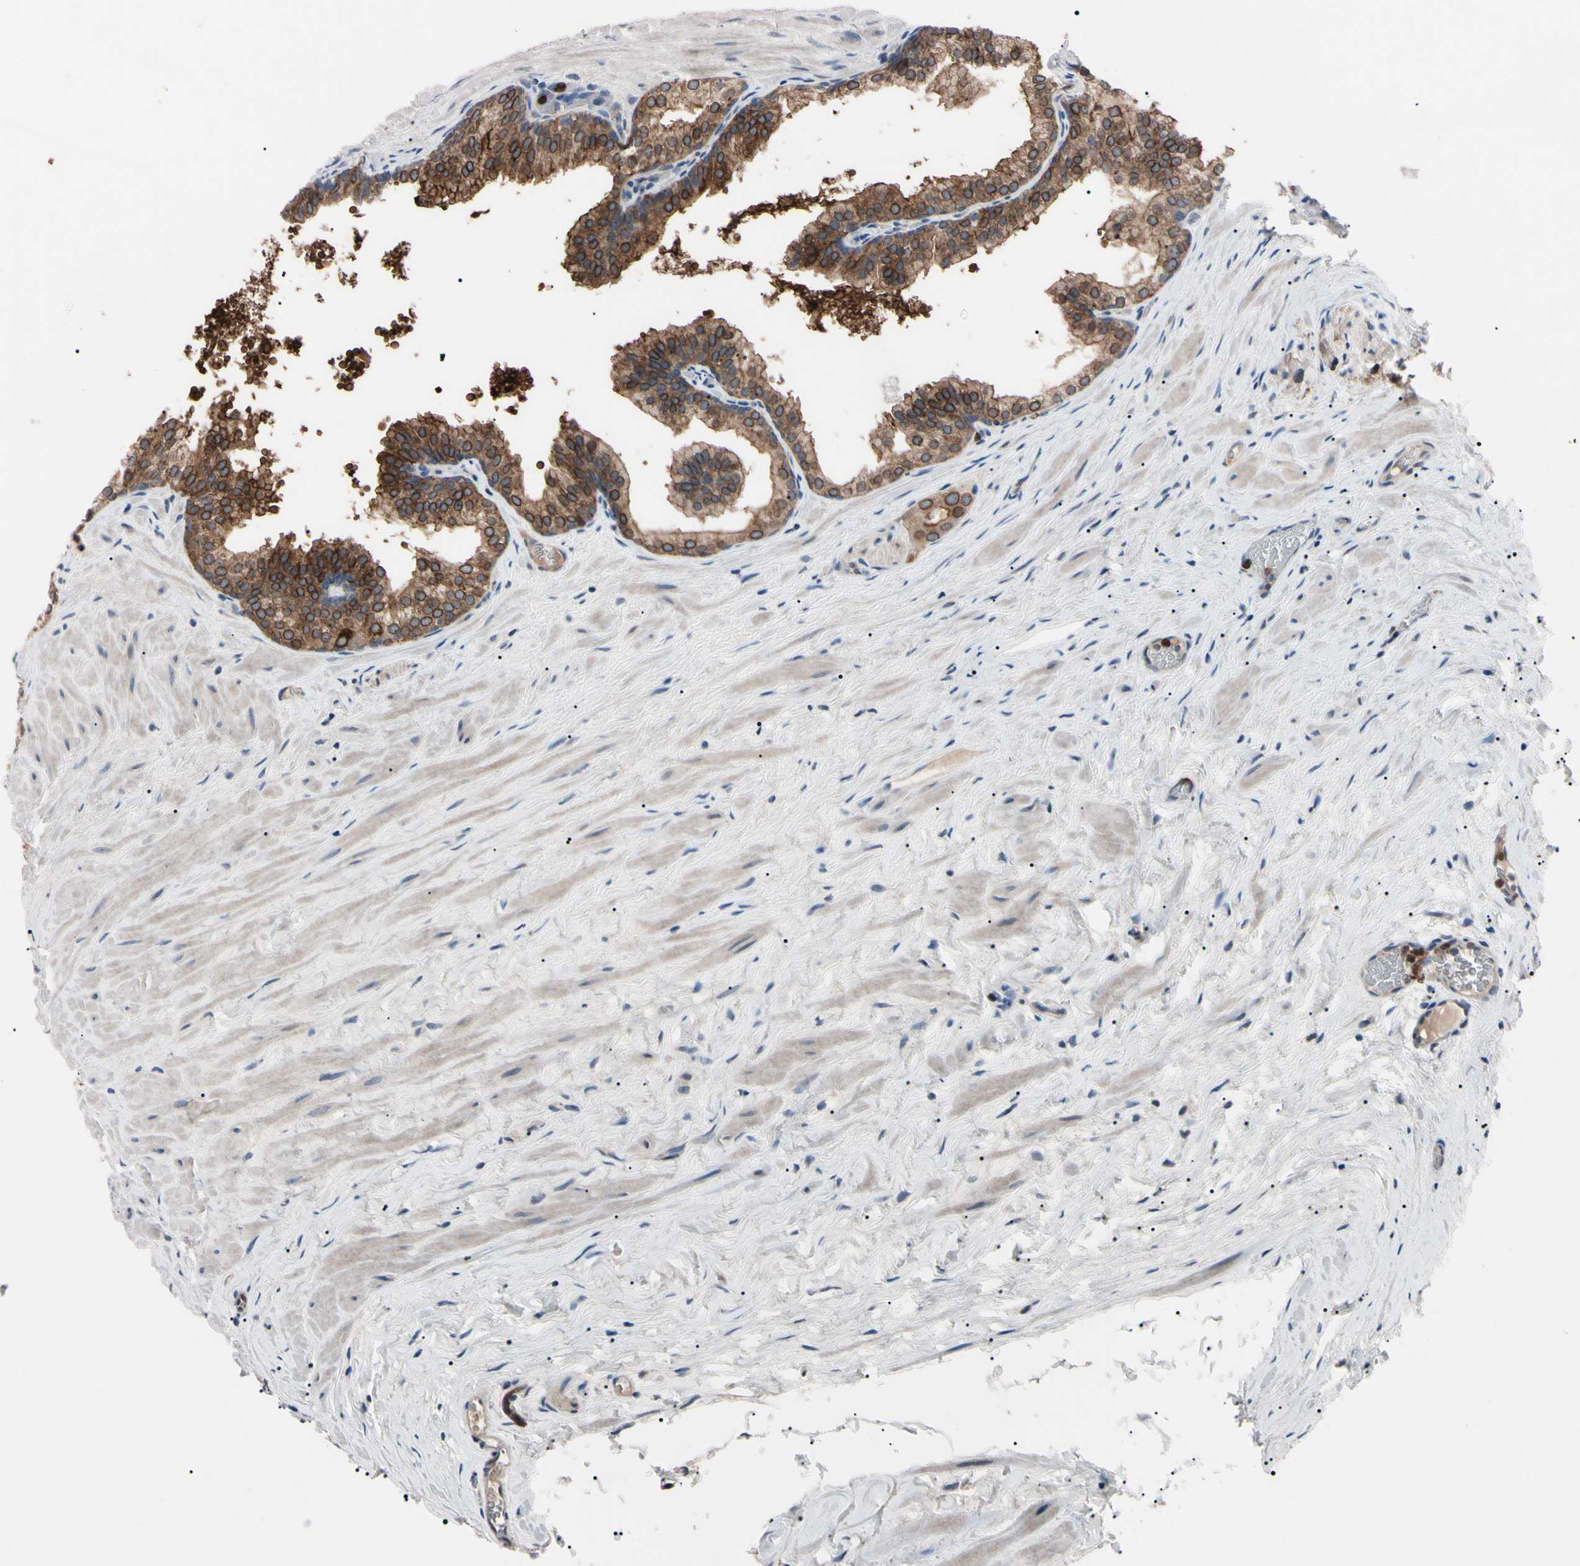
{"staining": {"intensity": "moderate", "quantity": "25%-75%", "location": "cytoplasmic/membranous,nuclear"}, "tissue": "prostate cancer", "cell_type": "Tumor cells", "image_type": "cancer", "snomed": [{"axis": "morphology", "description": "Adenocarcinoma, Low grade"}, {"axis": "topography", "description": "Prostate"}], "caption": "Prostate adenocarcinoma (low-grade) tissue exhibits moderate cytoplasmic/membranous and nuclear expression in about 25%-75% of tumor cells", "gene": "TRAF5", "patient": {"sex": "male", "age": 59}}